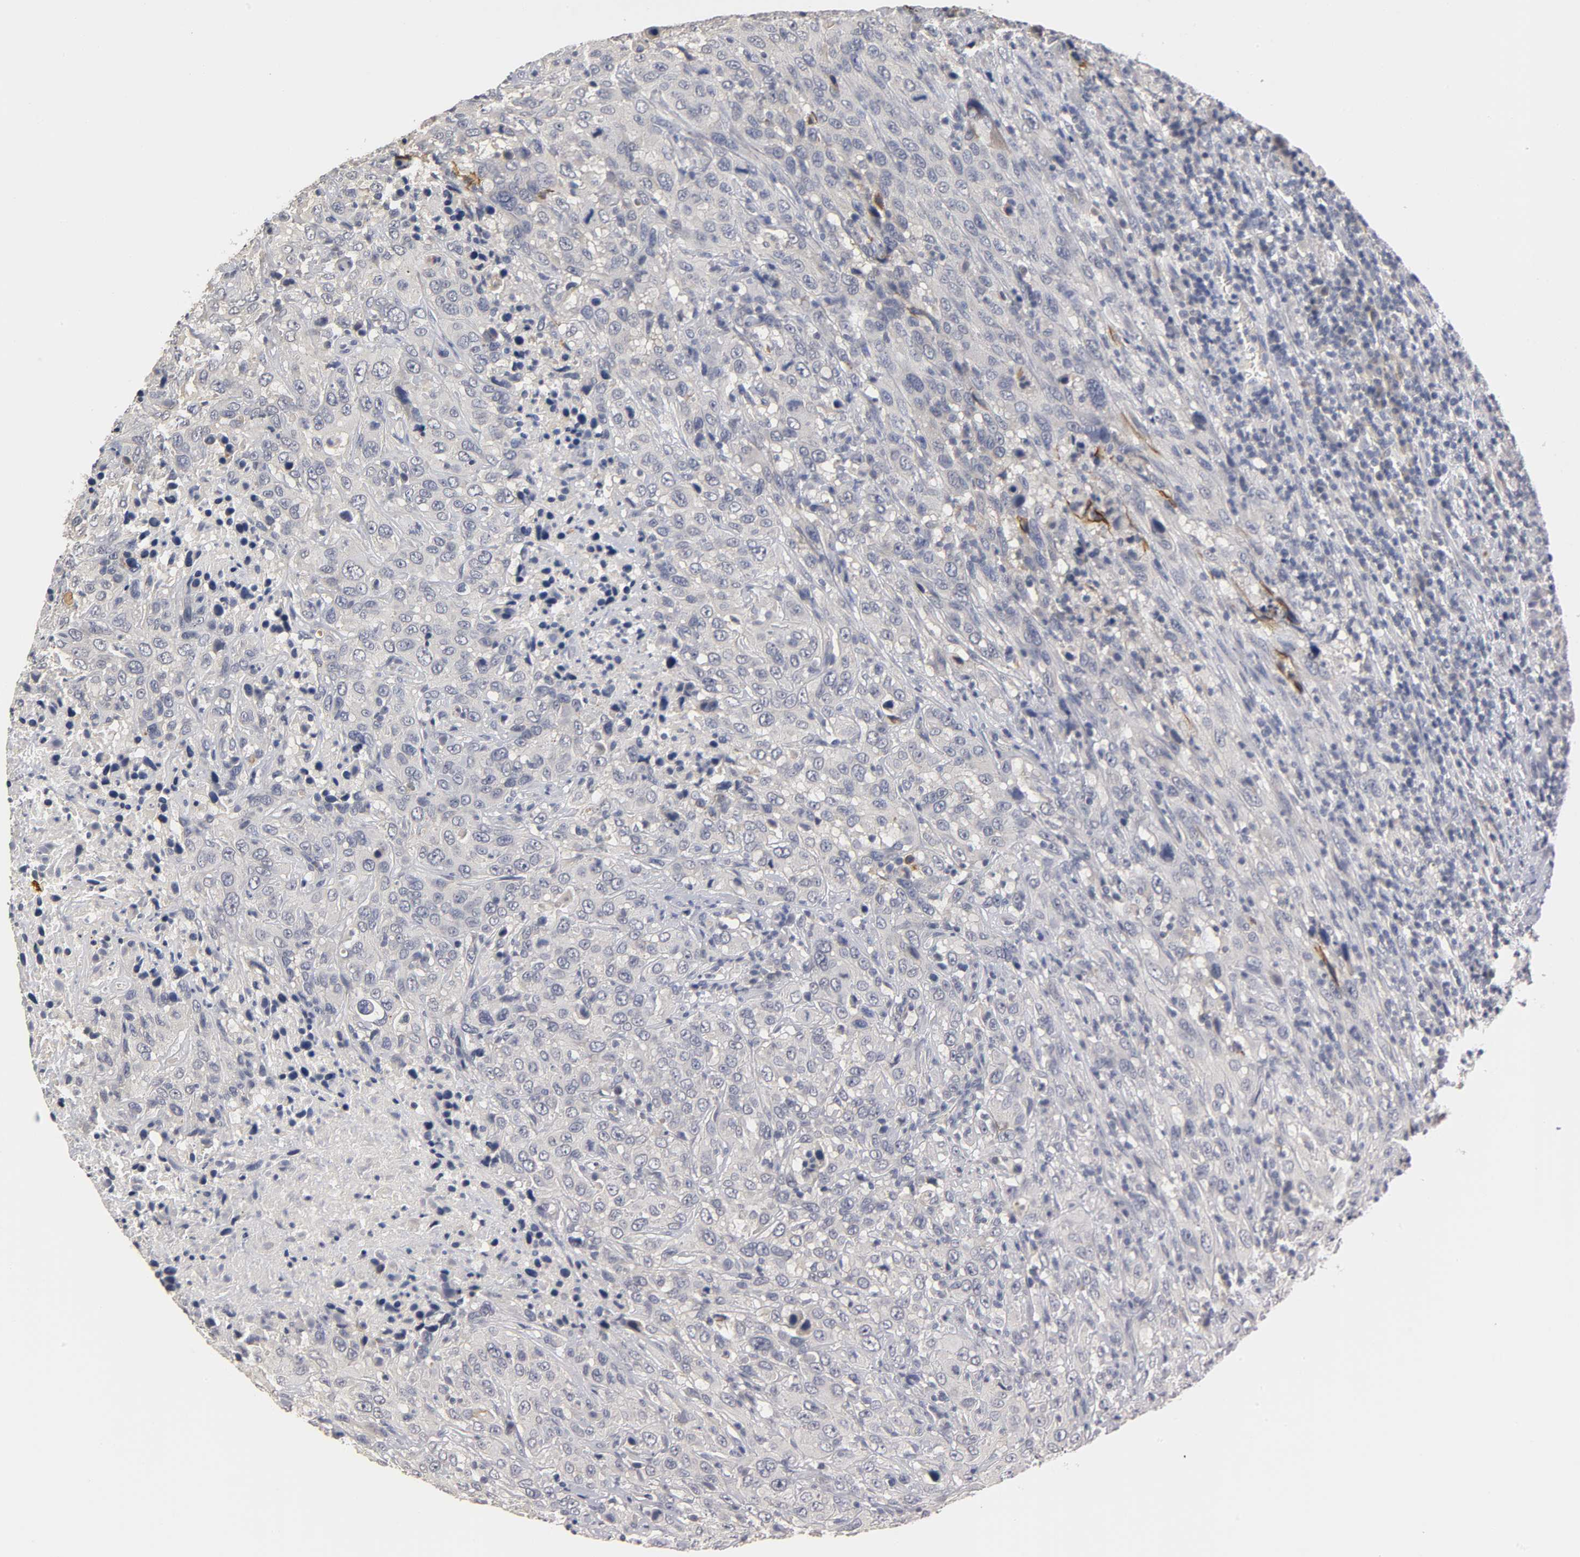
{"staining": {"intensity": "negative", "quantity": "none", "location": "none"}, "tissue": "urothelial cancer", "cell_type": "Tumor cells", "image_type": "cancer", "snomed": [{"axis": "morphology", "description": "Urothelial carcinoma, High grade"}, {"axis": "topography", "description": "Urinary bladder"}], "caption": "Urothelial cancer was stained to show a protein in brown. There is no significant positivity in tumor cells.", "gene": "OVOL1", "patient": {"sex": "male", "age": 61}}